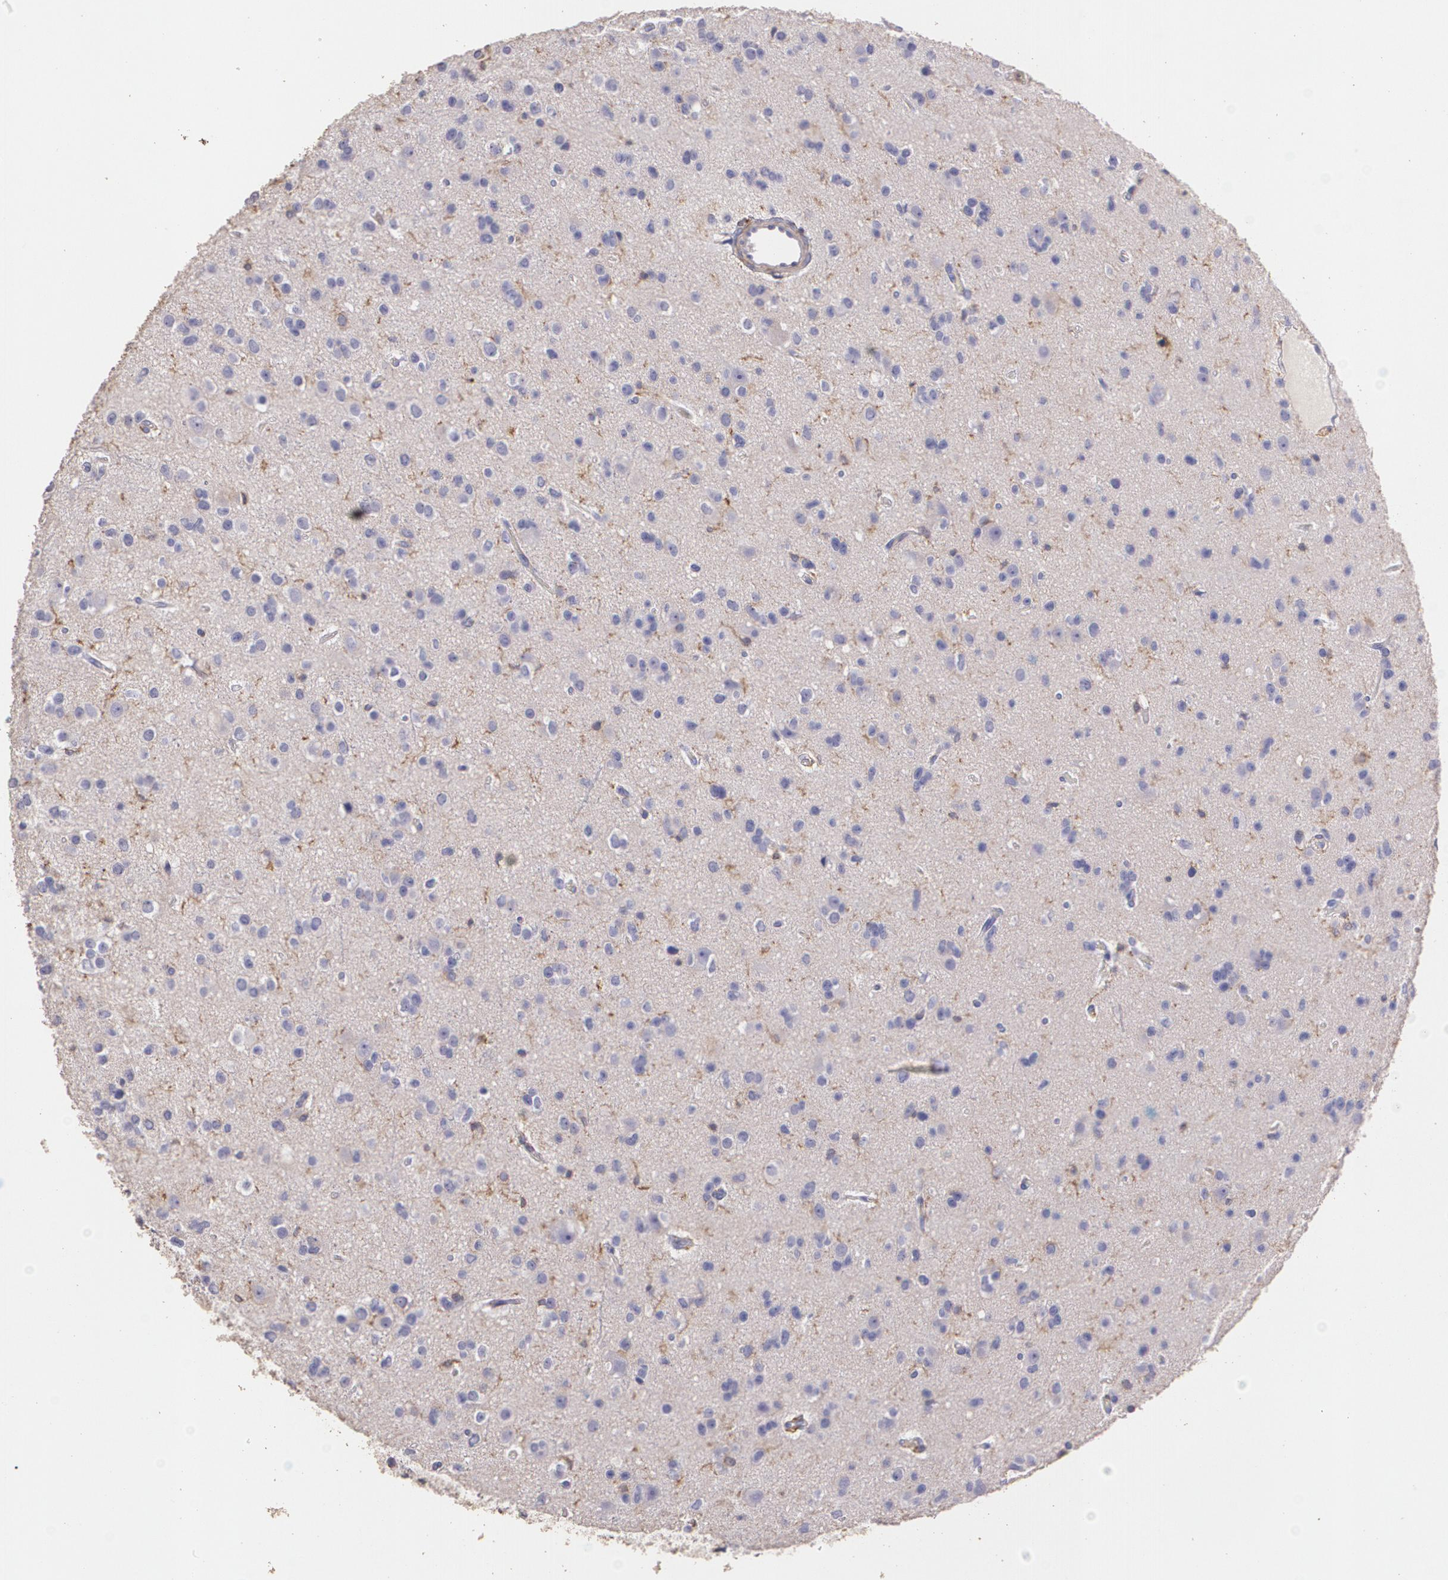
{"staining": {"intensity": "moderate", "quantity": "<25%", "location": "cytoplasmic/membranous"}, "tissue": "glioma", "cell_type": "Tumor cells", "image_type": "cancer", "snomed": [{"axis": "morphology", "description": "Glioma, malignant, Low grade"}, {"axis": "topography", "description": "Brain"}], "caption": "Protein expression analysis of malignant glioma (low-grade) demonstrates moderate cytoplasmic/membranous positivity in approximately <25% of tumor cells. Nuclei are stained in blue.", "gene": "TGFBR1", "patient": {"sex": "male", "age": 42}}